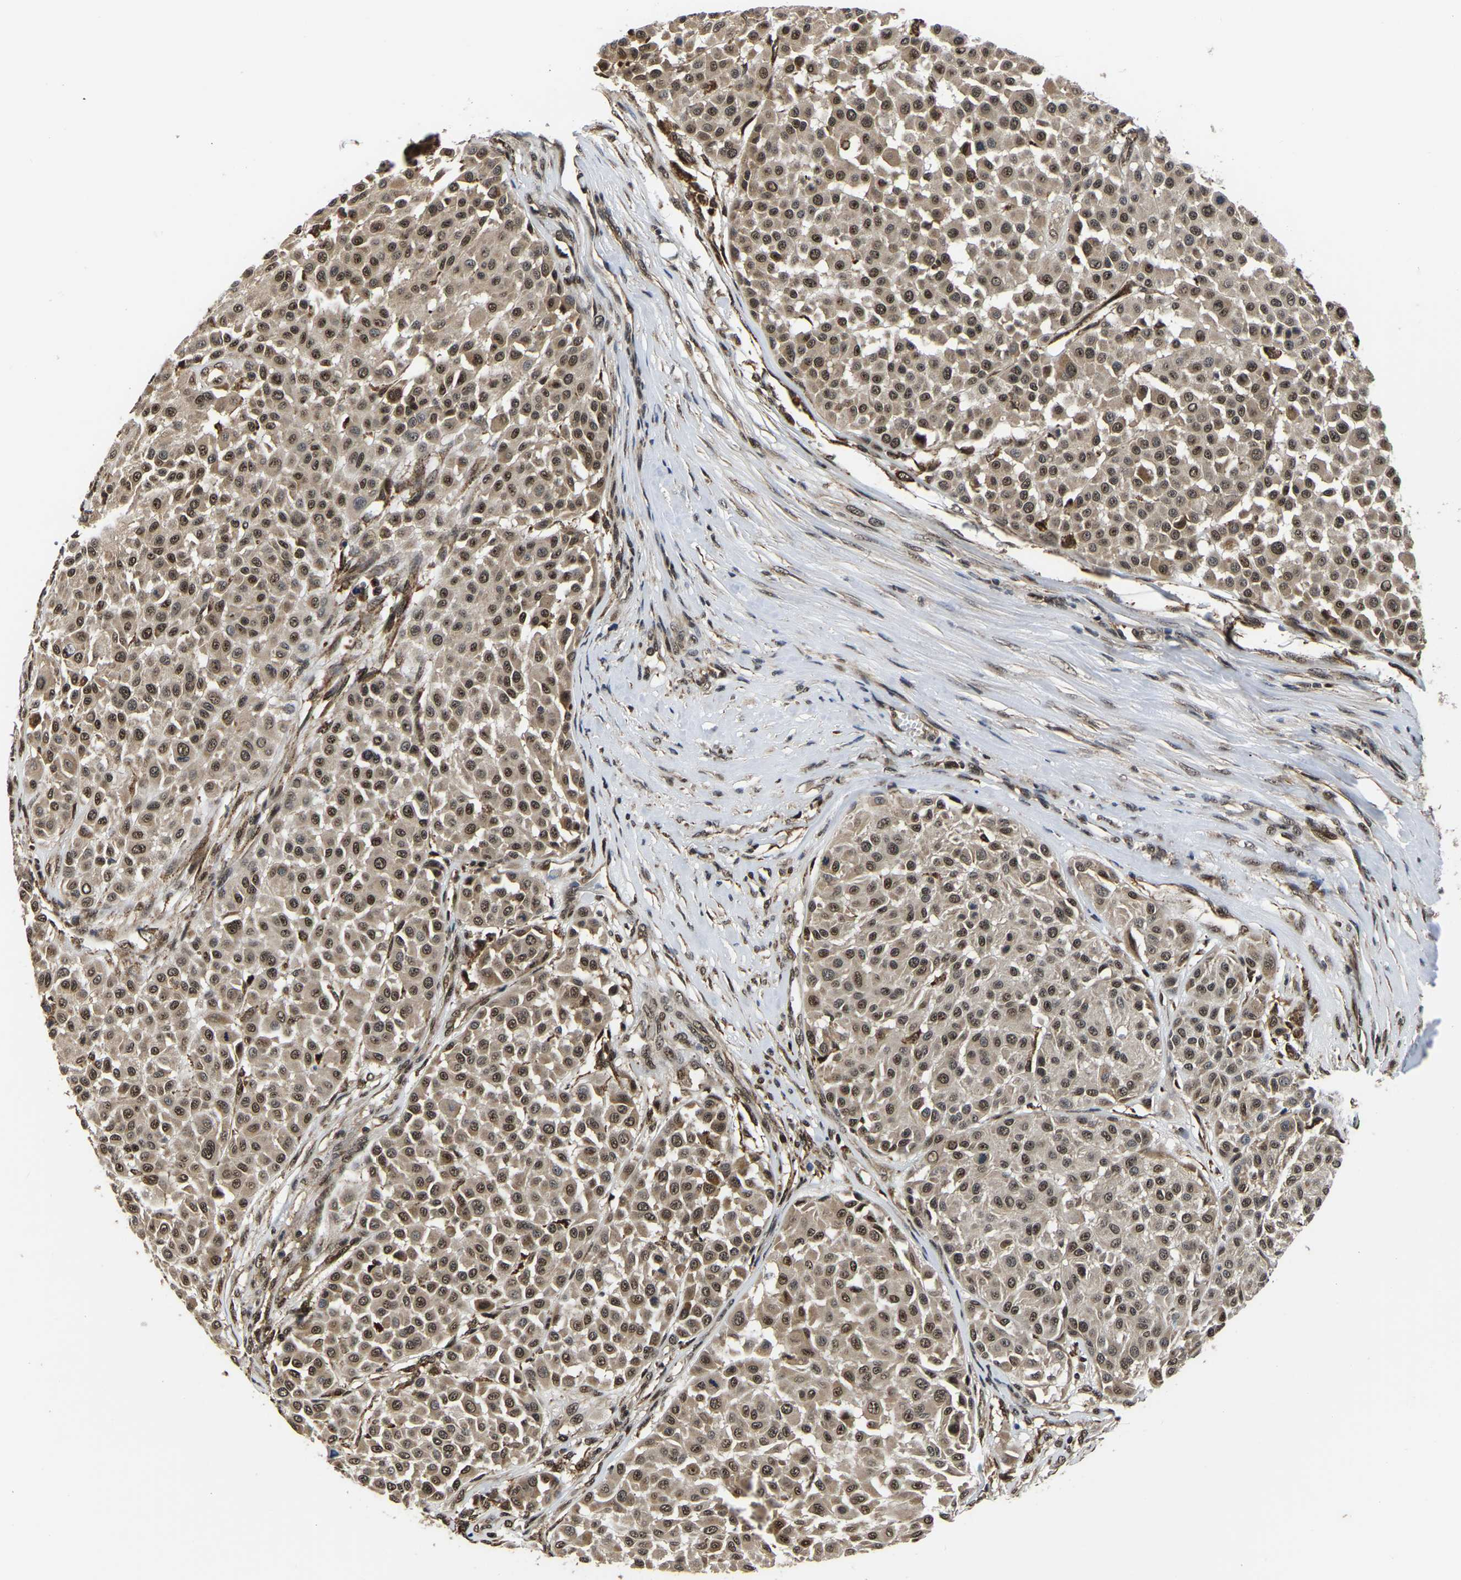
{"staining": {"intensity": "moderate", "quantity": ">75%", "location": "cytoplasmic/membranous,nuclear"}, "tissue": "melanoma", "cell_type": "Tumor cells", "image_type": "cancer", "snomed": [{"axis": "morphology", "description": "Malignant melanoma, Metastatic site"}, {"axis": "topography", "description": "Soft tissue"}], "caption": "Human melanoma stained with a protein marker reveals moderate staining in tumor cells.", "gene": "CIAO1", "patient": {"sex": "male", "age": 41}}